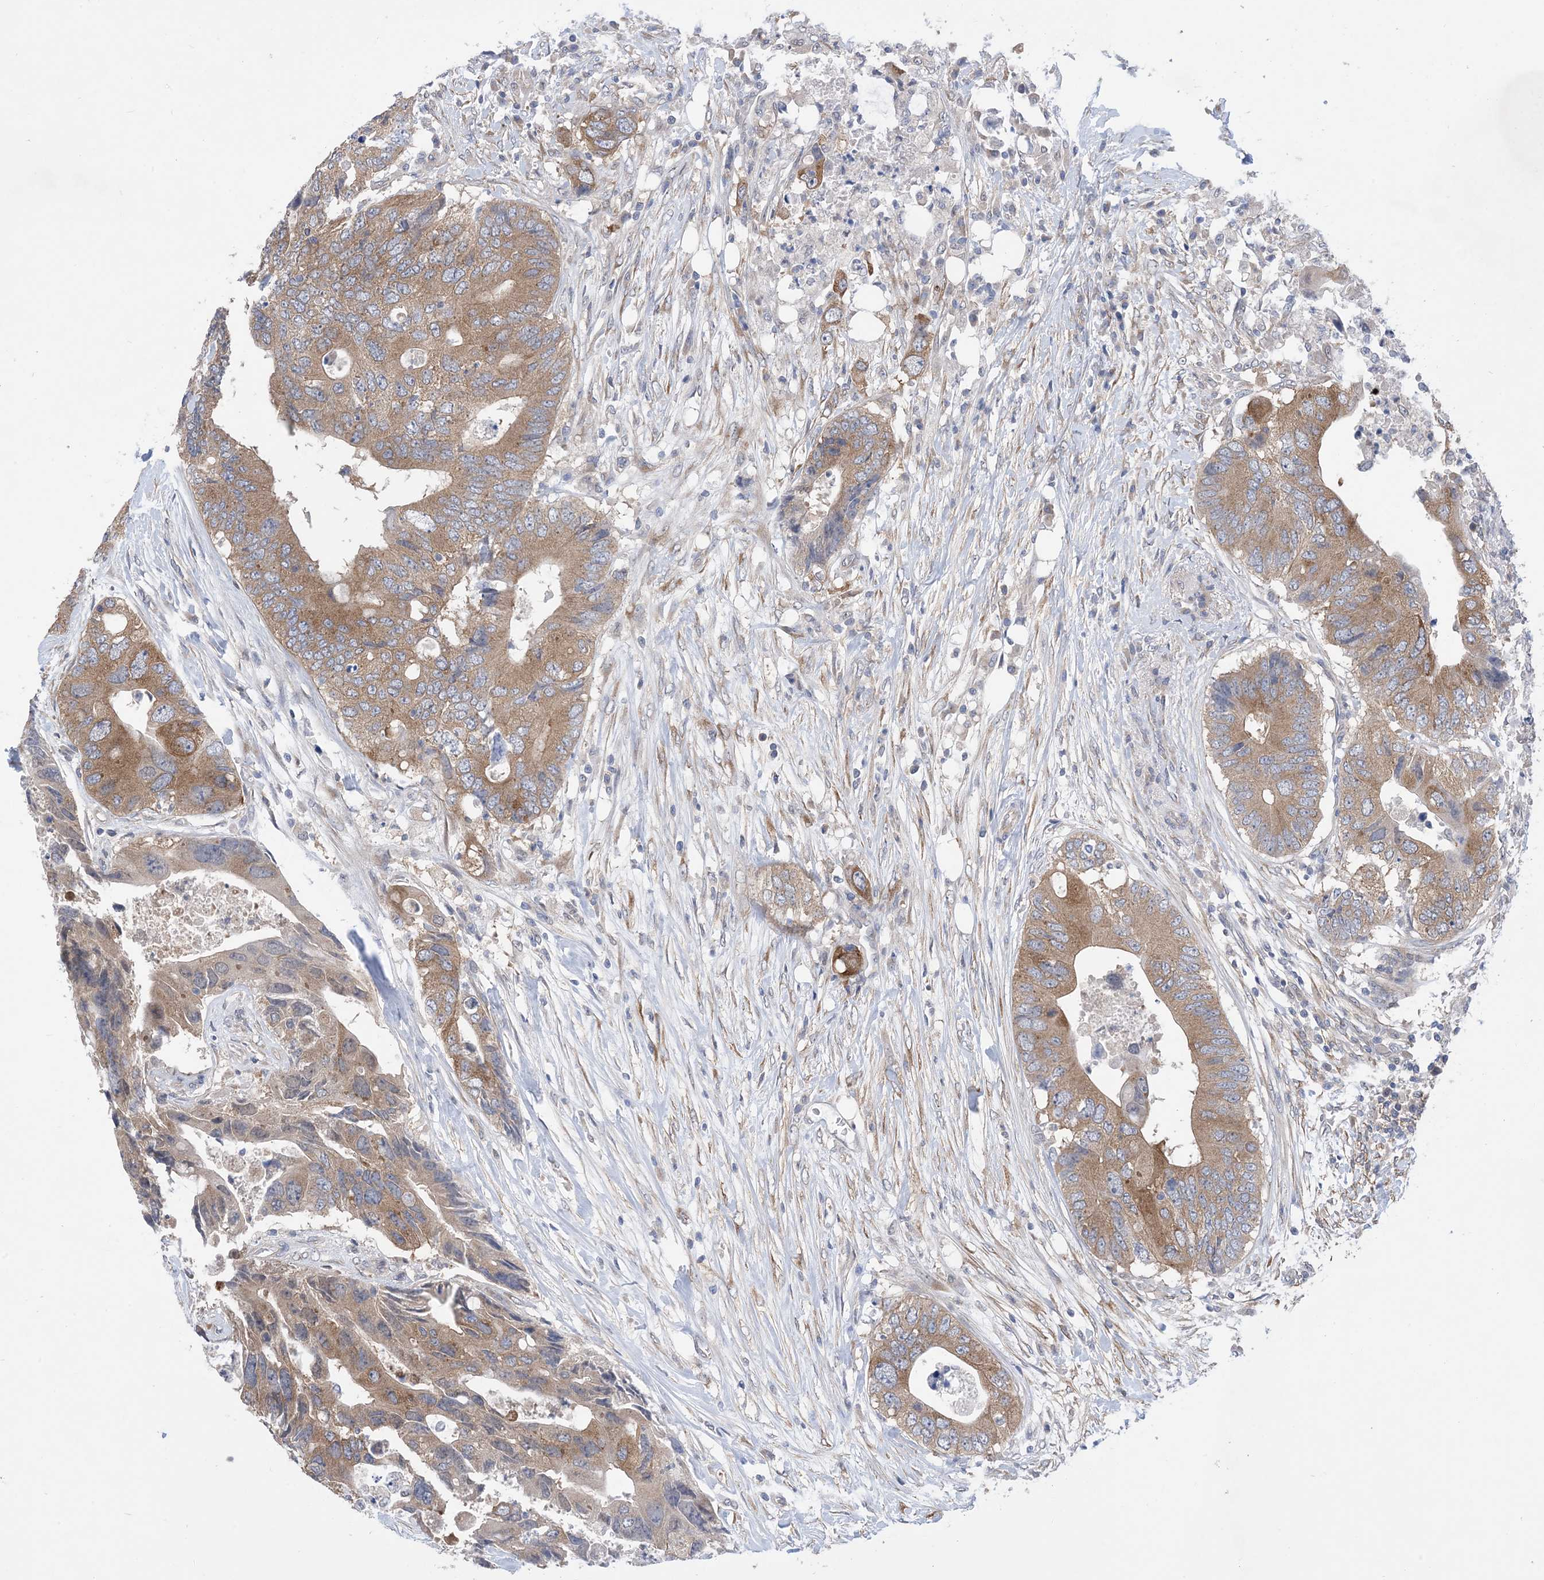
{"staining": {"intensity": "moderate", "quantity": ">75%", "location": "cytoplasmic/membranous"}, "tissue": "colorectal cancer", "cell_type": "Tumor cells", "image_type": "cancer", "snomed": [{"axis": "morphology", "description": "Adenocarcinoma, NOS"}, {"axis": "topography", "description": "Colon"}], "caption": "Immunohistochemistry (DAB (3,3'-diaminobenzidine)) staining of adenocarcinoma (colorectal) shows moderate cytoplasmic/membranous protein staining in about >75% of tumor cells.", "gene": "EHBP1", "patient": {"sex": "male", "age": 71}}